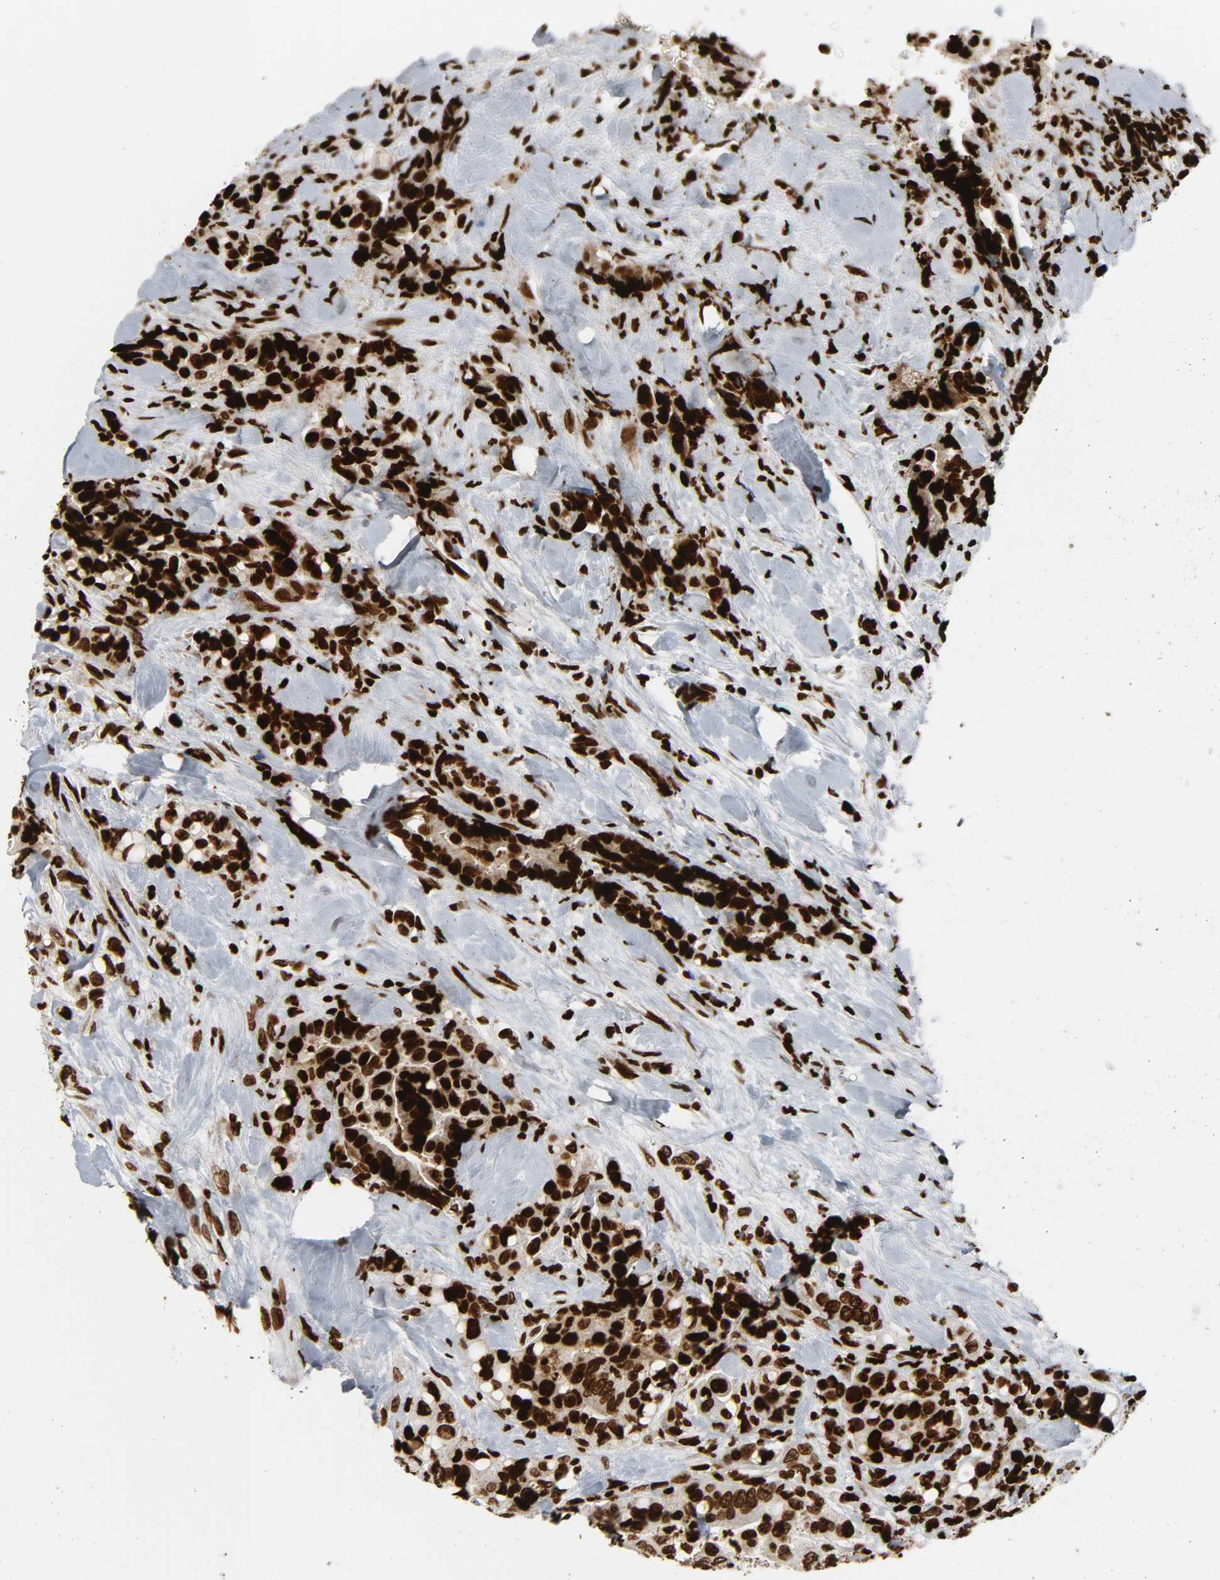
{"staining": {"intensity": "strong", "quantity": ">75%", "location": "nuclear"}, "tissue": "colorectal cancer", "cell_type": "Tumor cells", "image_type": "cancer", "snomed": [{"axis": "morphology", "description": "Normal tissue, NOS"}, {"axis": "morphology", "description": "Adenocarcinoma, NOS"}, {"axis": "topography", "description": "Colon"}], "caption": "Colorectal cancer was stained to show a protein in brown. There is high levels of strong nuclear positivity in about >75% of tumor cells. (DAB IHC, brown staining for protein, blue staining for nuclei).", "gene": "RXRA", "patient": {"sex": "male", "age": 82}}